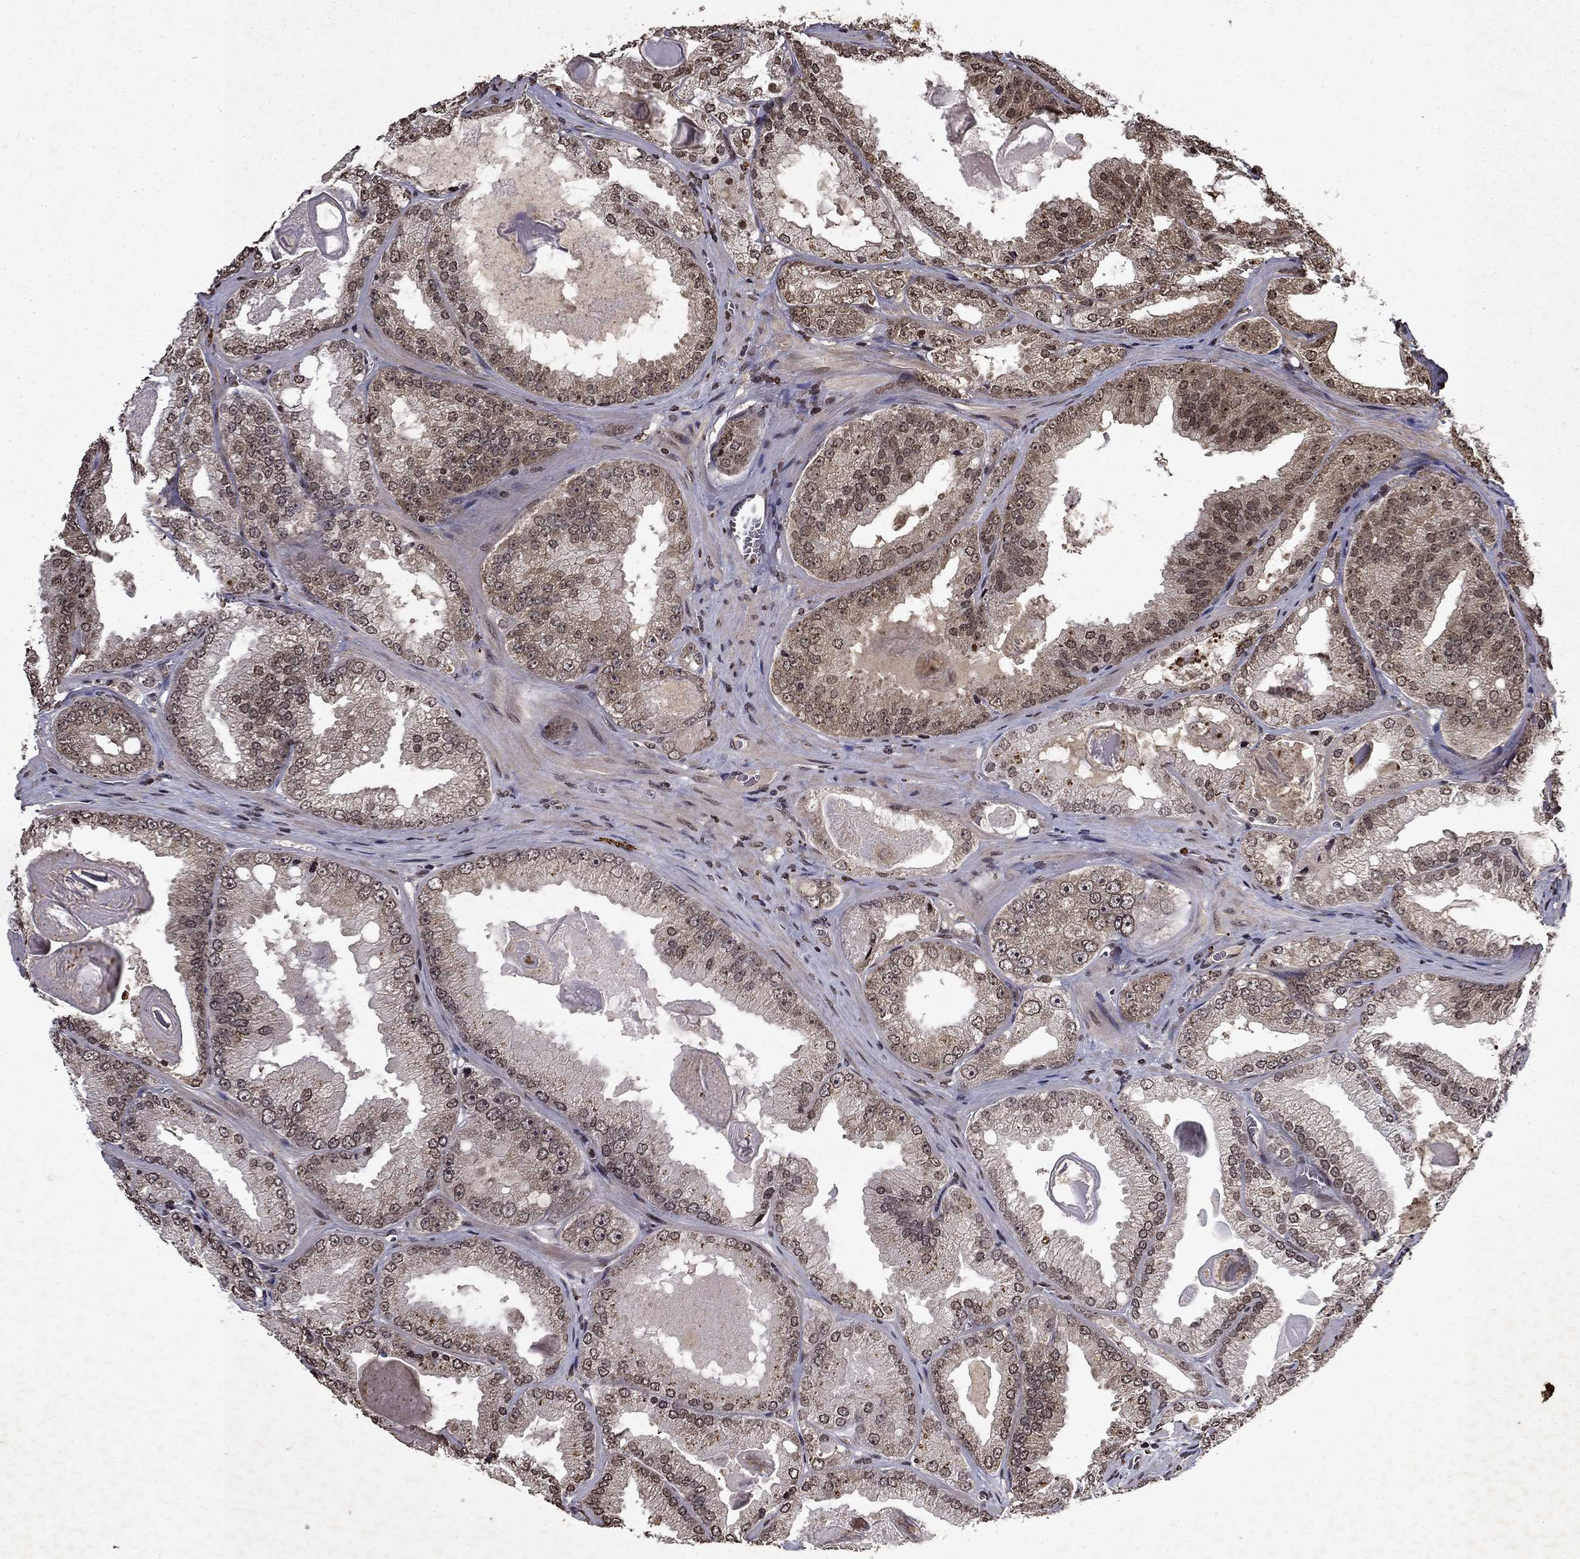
{"staining": {"intensity": "weak", "quantity": "25%-75%", "location": "cytoplasmic/membranous,nuclear"}, "tissue": "prostate cancer", "cell_type": "Tumor cells", "image_type": "cancer", "snomed": [{"axis": "morphology", "description": "Adenocarcinoma, Low grade"}, {"axis": "topography", "description": "Prostate"}], "caption": "Immunohistochemistry (DAB) staining of human prostate cancer shows weak cytoplasmic/membranous and nuclear protein staining in about 25%-75% of tumor cells.", "gene": "PIN4", "patient": {"sex": "male", "age": 72}}